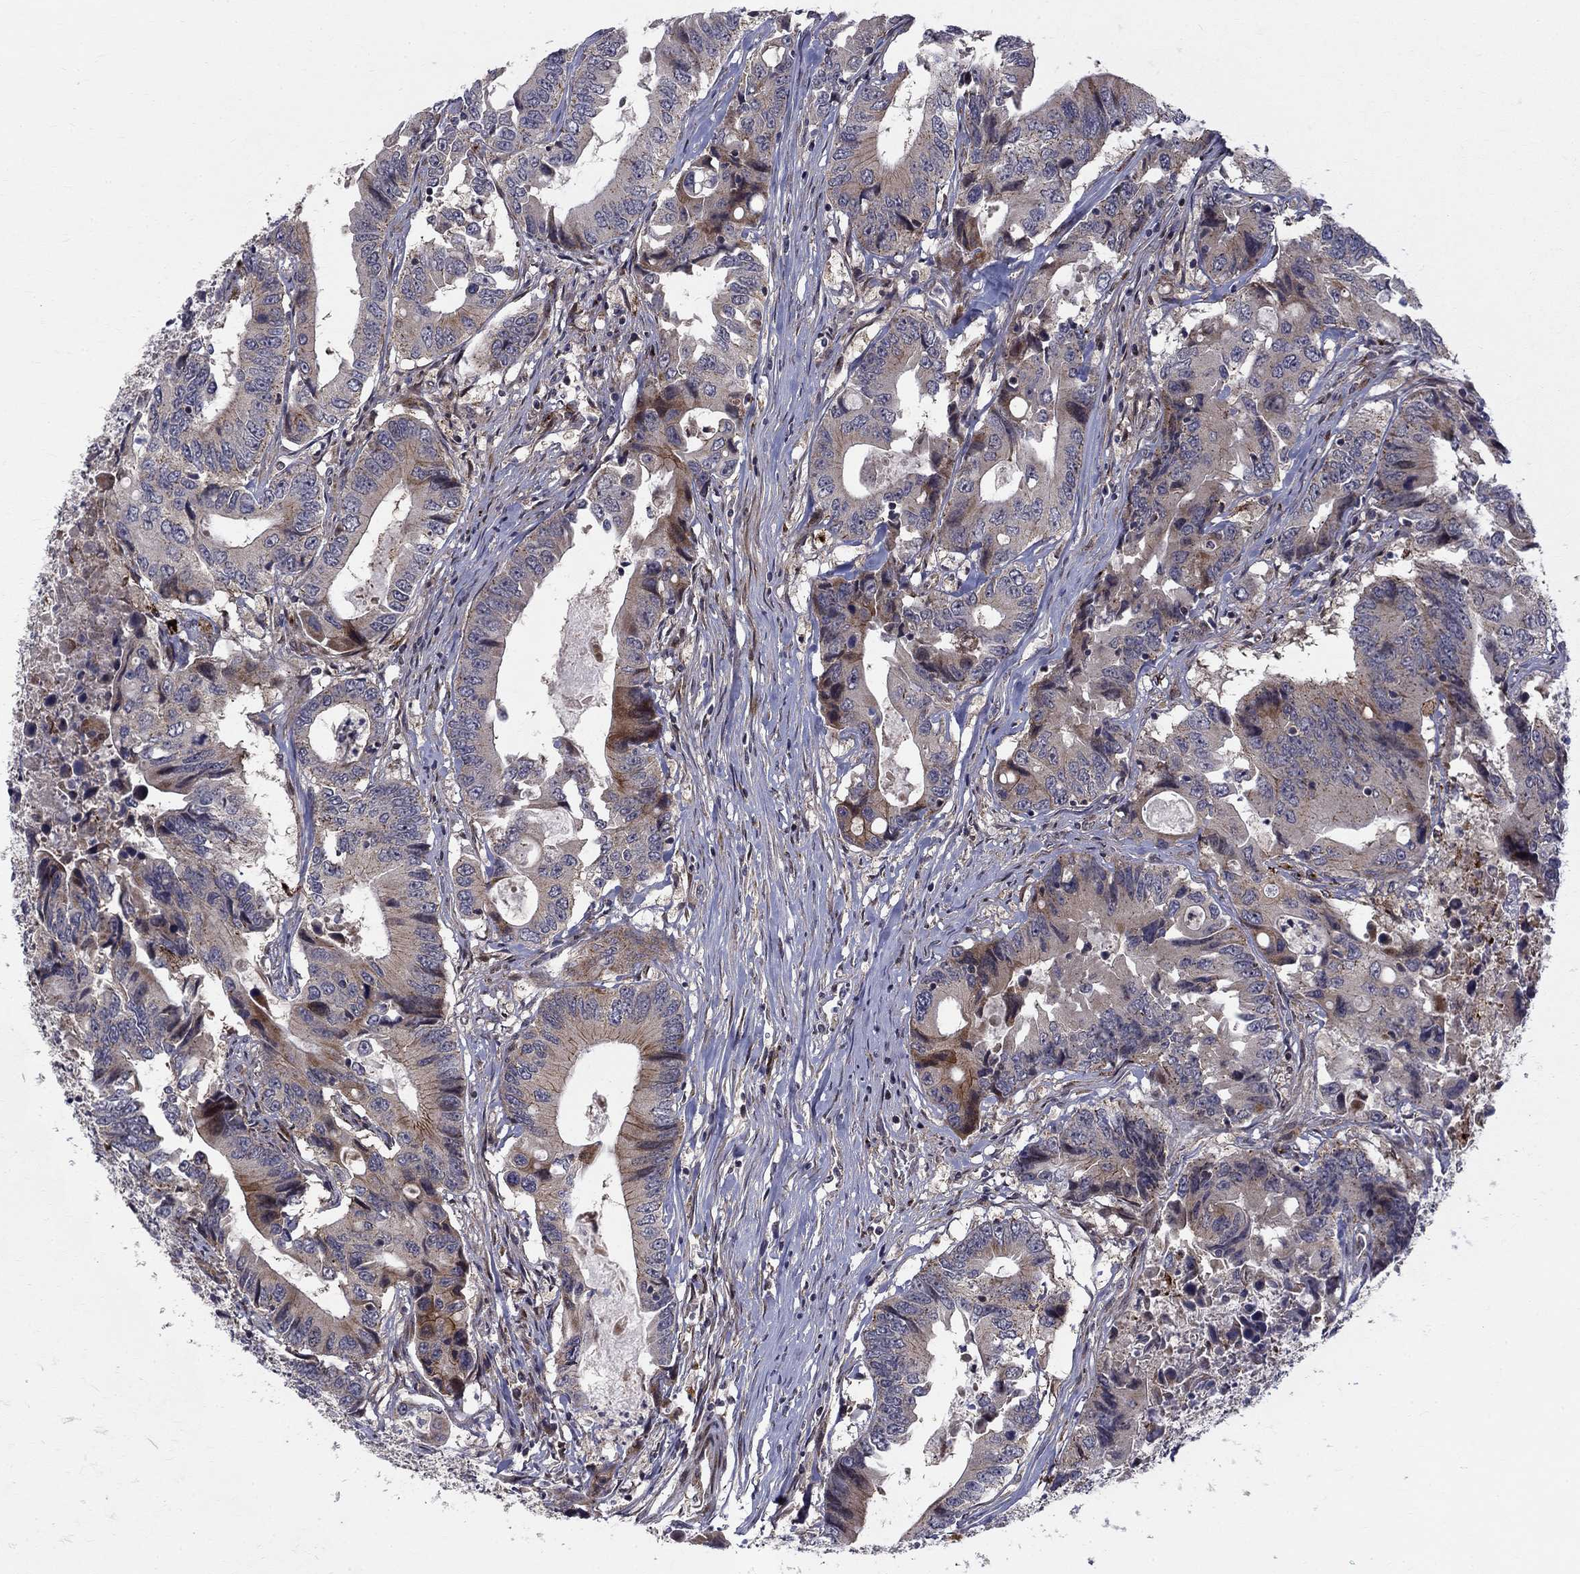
{"staining": {"intensity": "moderate", "quantity": "<25%", "location": "cytoplasmic/membranous"}, "tissue": "colorectal cancer", "cell_type": "Tumor cells", "image_type": "cancer", "snomed": [{"axis": "morphology", "description": "Adenocarcinoma, NOS"}, {"axis": "topography", "description": "Colon"}], "caption": "The image demonstrates staining of colorectal cancer, revealing moderate cytoplasmic/membranous protein positivity (brown color) within tumor cells.", "gene": "WDR19", "patient": {"sex": "female", "age": 90}}